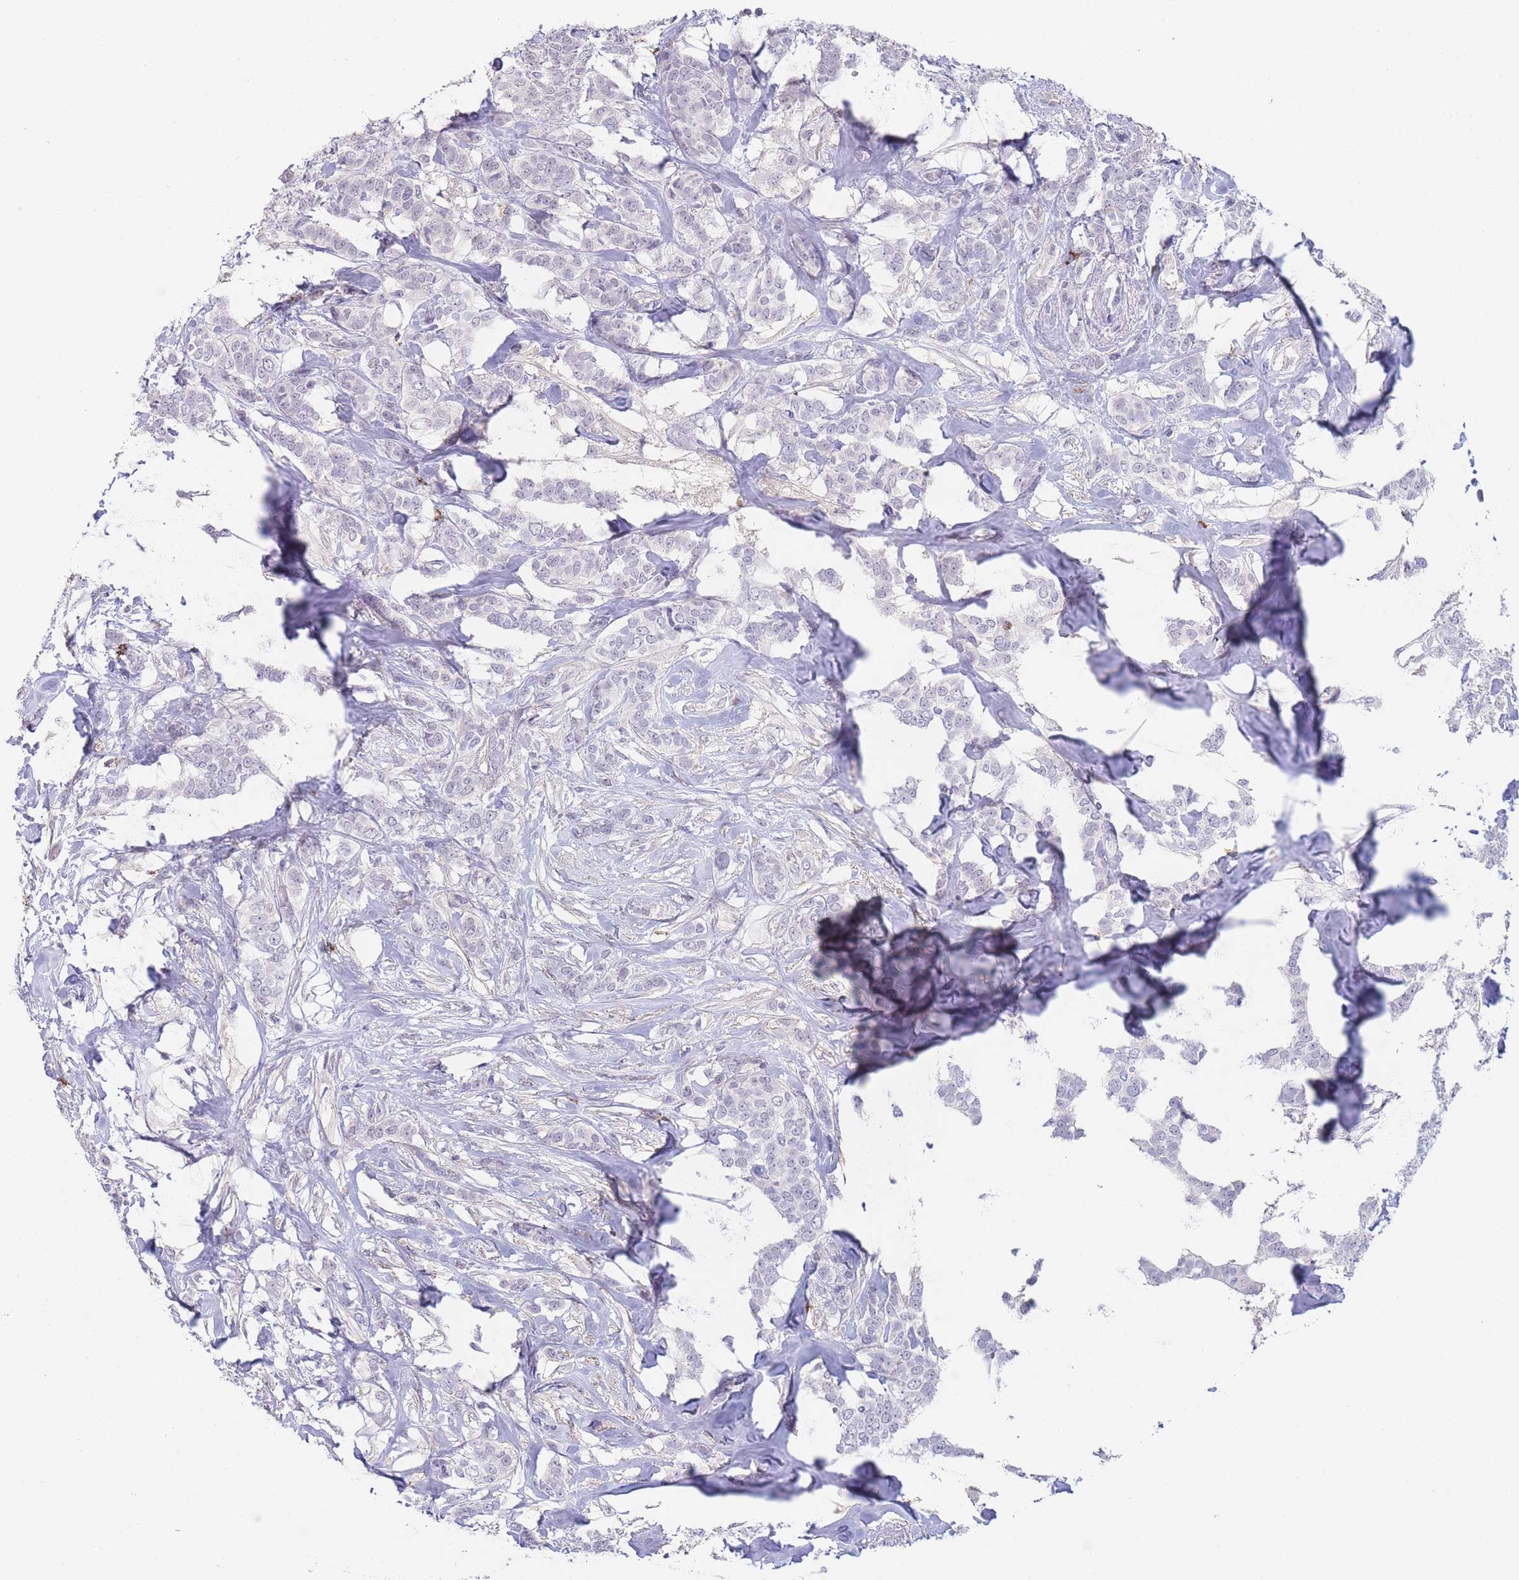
{"staining": {"intensity": "negative", "quantity": "none", "location": "none"}, "tissue": "breast cancer", "cell_type": "Tumor cells", "image_type": "cancer", "snomed": [{"axis": "morphology", "description": "Duct carcinoma"}, {"axis": "topography", "description": "Breast"}], "caption": "IHC micrograph of human breast cancer (infiltrating ductal carcinoma) stained for a protein (brown), which shows no staining in tumor cells. Brightfield microscopy of IHC stained with DAB (brown) and hematoxylin (blue), captured at high magnification.", "gene": "ASAP3", "patient": {"sex": "female", "age": 72}}